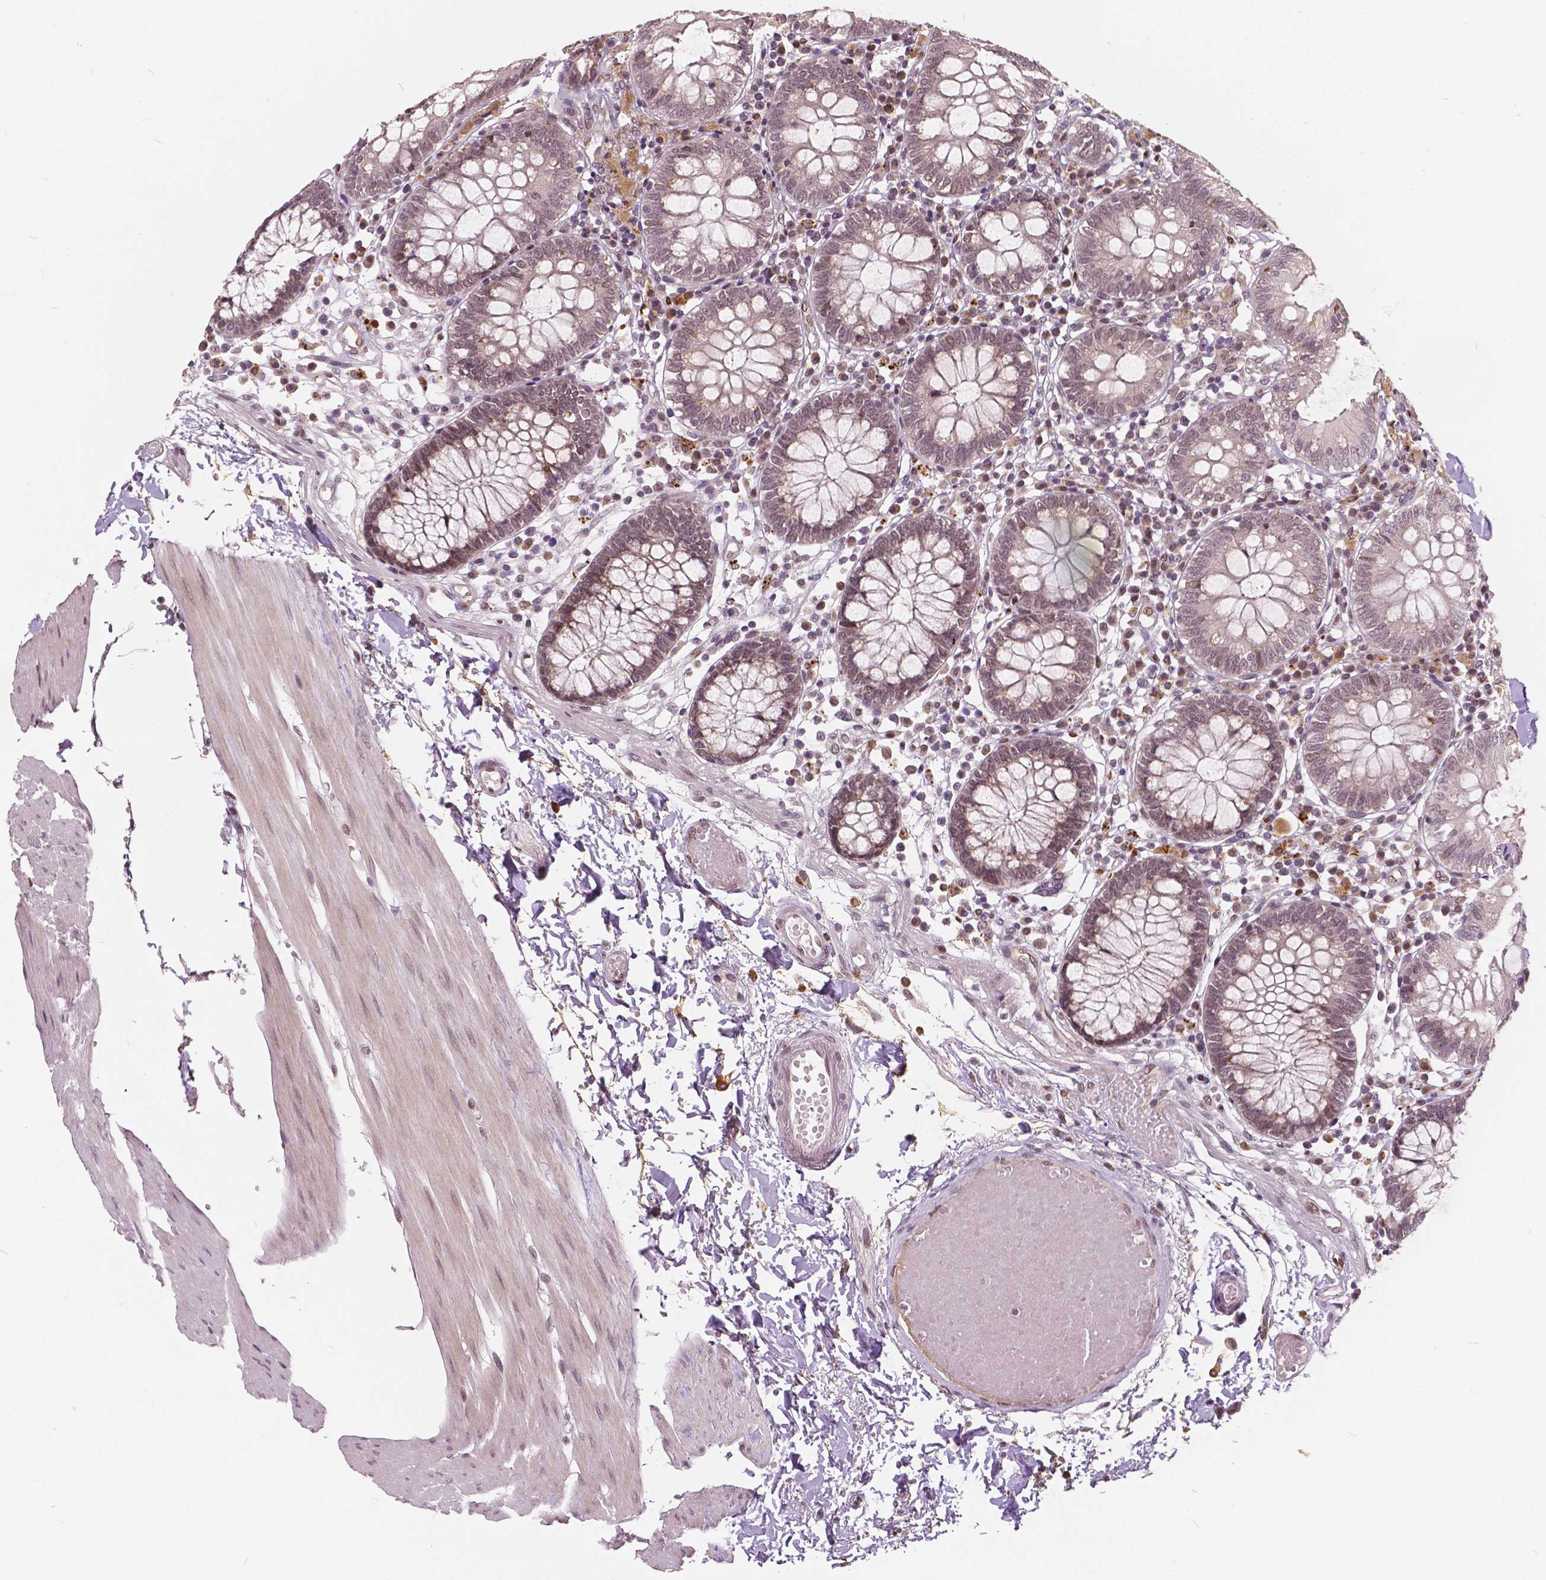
{"staining": {"intensity": "weak", "quantity": ">75%", "location": "cytoplasmic/membranous,nuclear"}, "tissue": "colon", "cell_type": "Endothelial cells", "image_type": "normal", "snomed": [{"axis": "morphology", "description": "Normal tissue, NOS"}, {"axis": "morphology", "description": "Adenocarcinoma, NOS"}, {"axis": "topography", "description": "Colon"}], "caption": "Colon stained with DAB (3,3'-diaminobenzidine) IHC demonstrates low levels of weak cytoplasmic/membranous,nuclear expression in approximately >75% of endothelial cells.", "gene": "HMBOX1", "patient": {"sex": "male", "age": 83}}